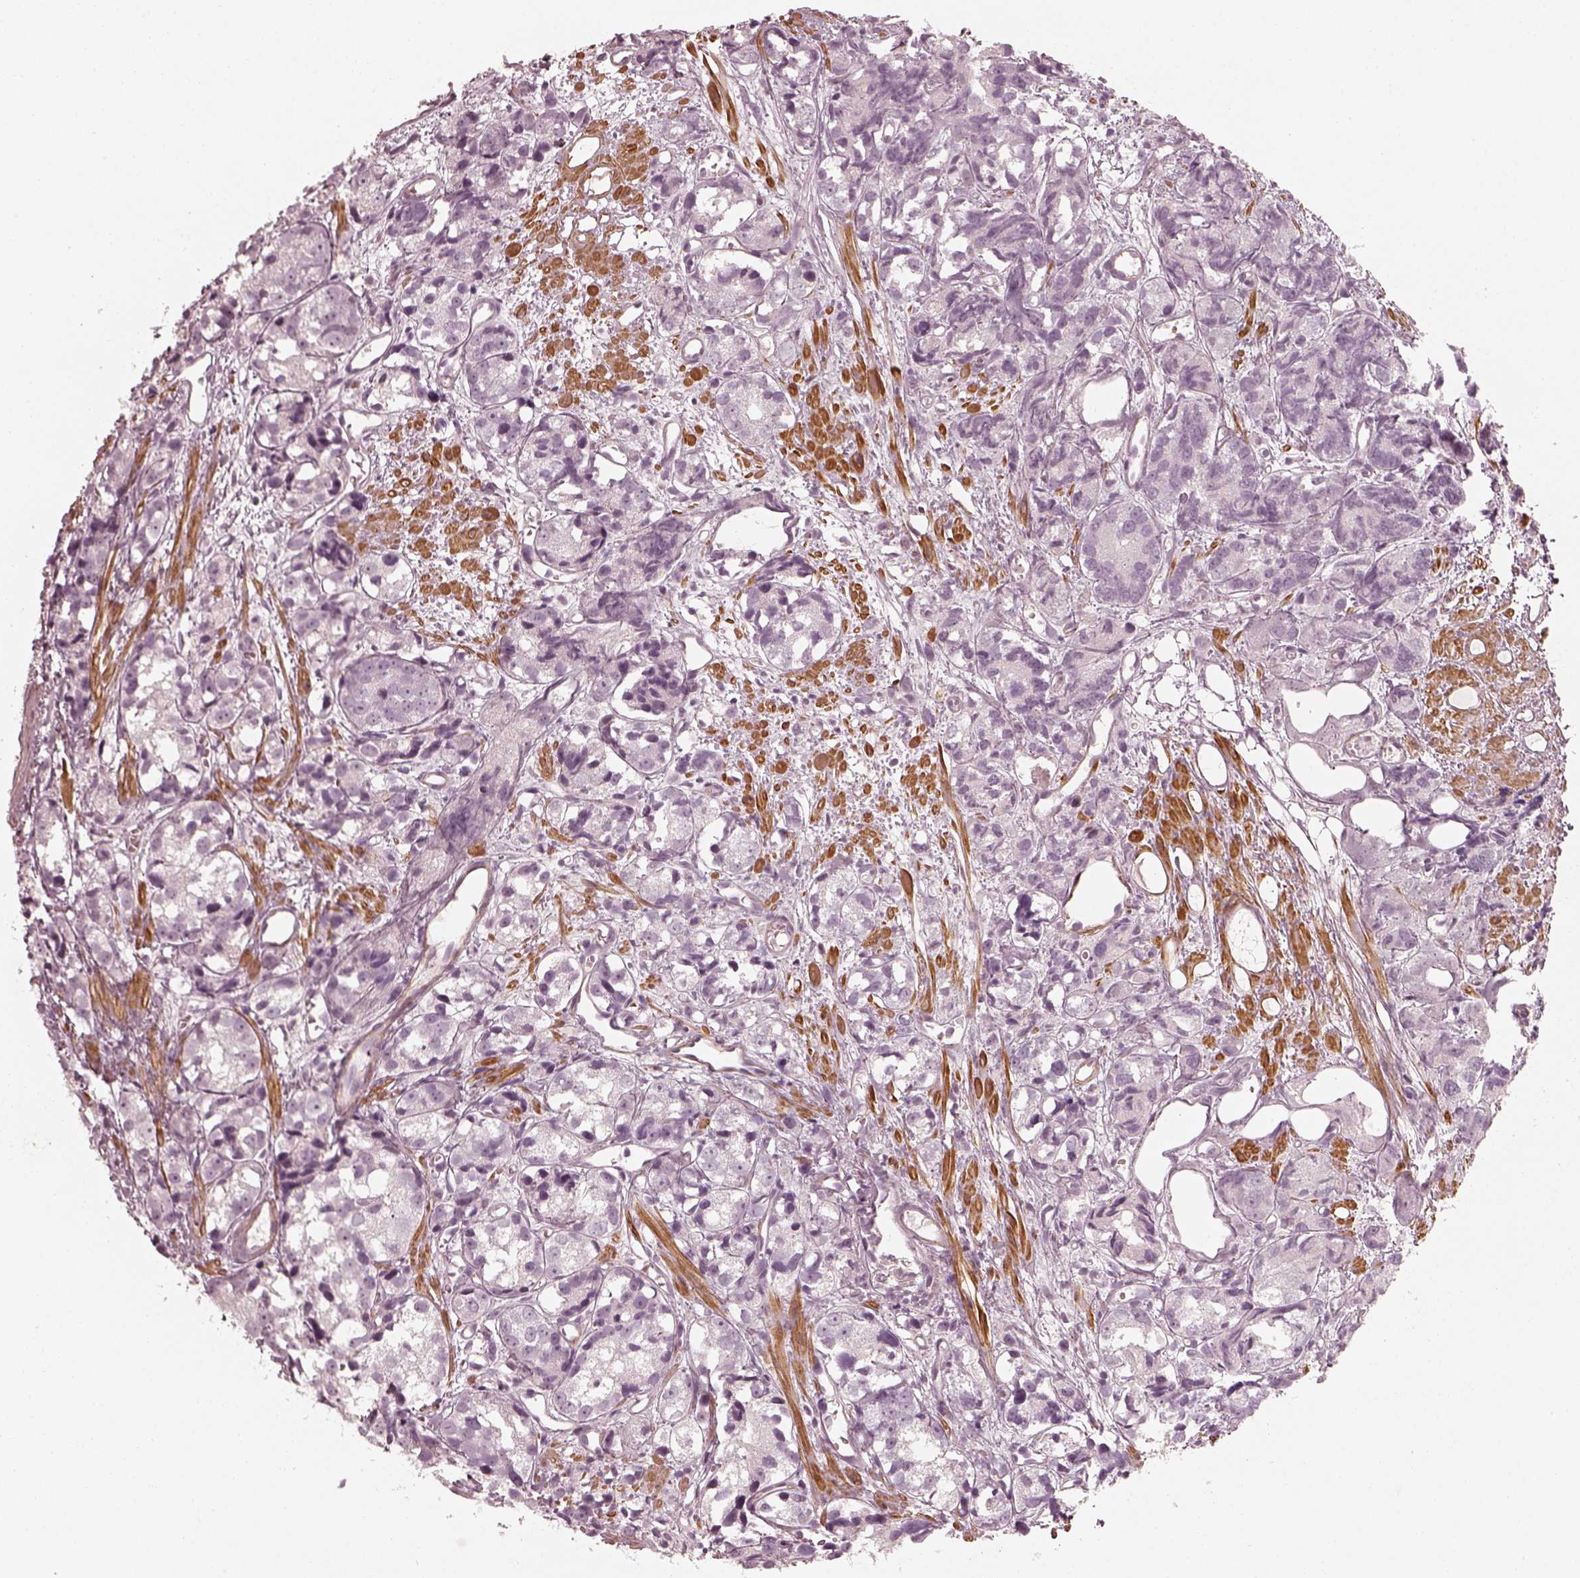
{"staining": {"intensity": "negative", "quantity": "none", "location": "none"}, "tissue": "prostate cancer", "cell_type": "Tumor cells", "image_type": "cancer", "snomed": [{"axis": "morphology", "description": "Adenocarcinoma, High grade"}, {"axis": "topography", "description": "Prostate"}], "caption": "DAB (3,3'-diaminobenzidine) immunohistochemical staining of prostate cancer displays no significant positivity in tumor cells.", "gene": "PRLHR", "patient": {"sex": "male", "age": 77}}